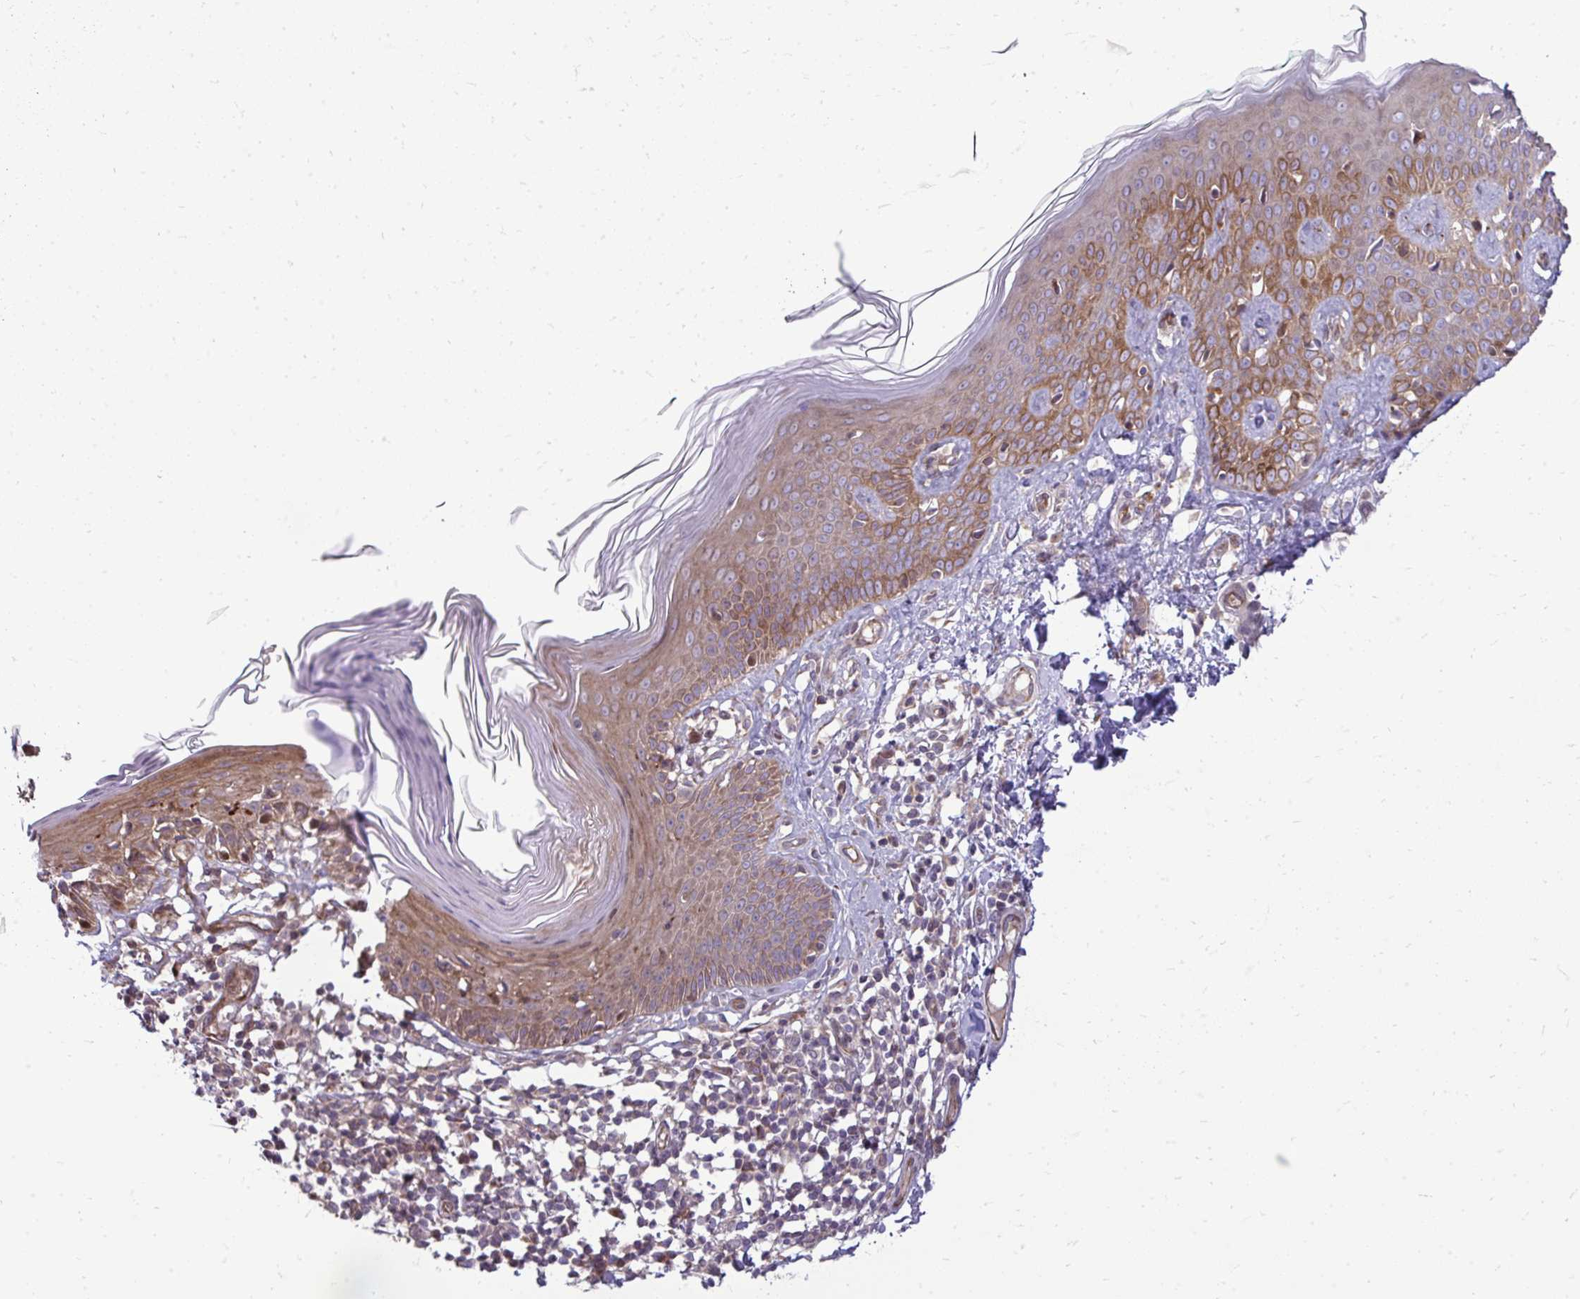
{"staining": {"intensity": "moderate", "quantity": "25%-75%", "location": "cytoplasmic/membranous"}, "tissue": "skin", "cell_type": "Fibroblasts", "image_type": "normal", "snomed": [{"axis": "morphology", "description": "Normal tissue, NOS"}, {"axis": "topography", "description": "Skin"}, {"axis": "topography", "description": "Peripheral nerve tissue"}], "caption": "Benign skin exhibits moderate cytoplasmic/membranous expression in about 25%-75% of fibroblasts, visualized by immunohistochemistry.", "gene": "ZSCAN9", "patient": {"sex": "female", "age": 45}}